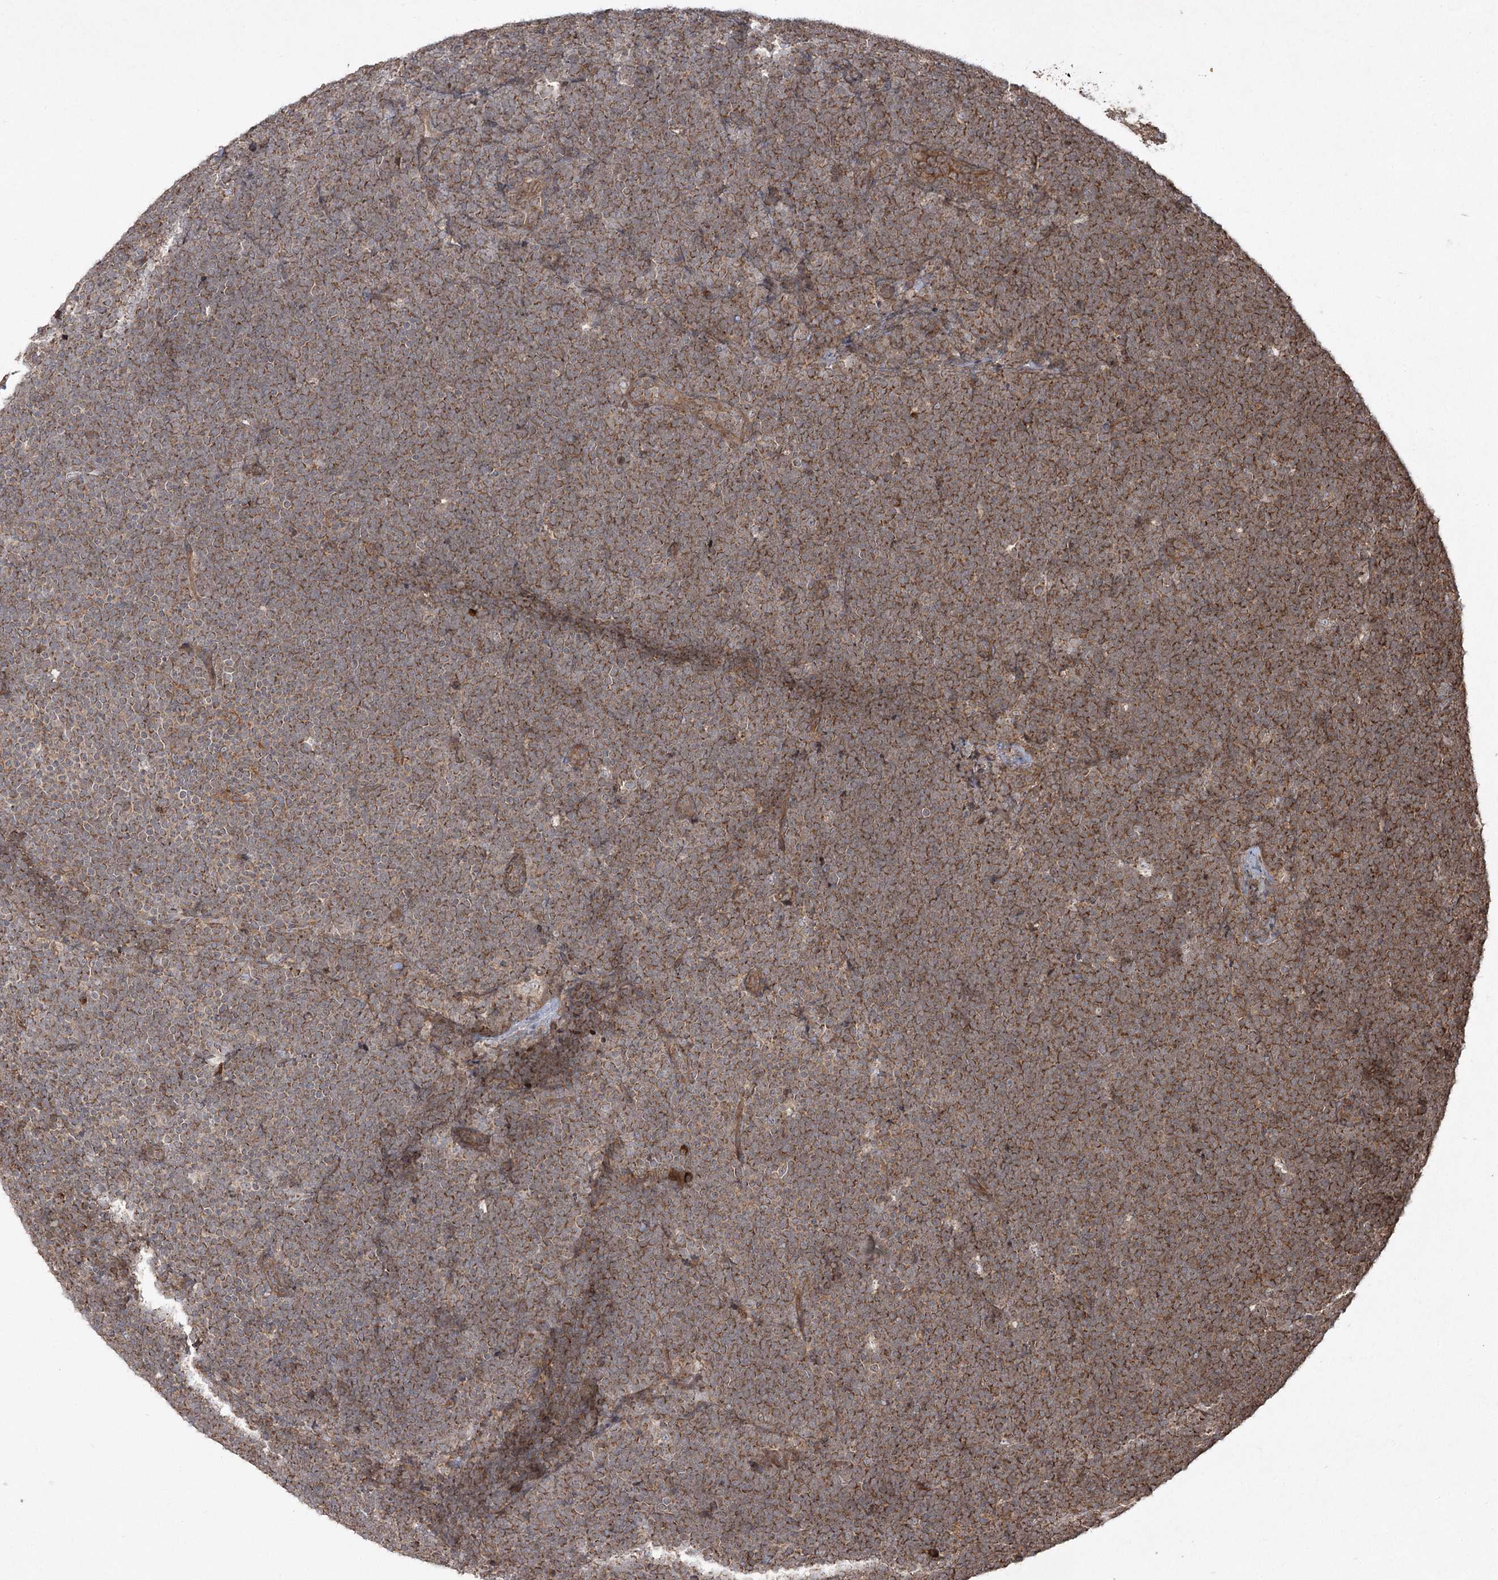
{"staining": {"intensity": "moderate", "quantity": ">75%", "location": "cytoplasmic/membranous"}, "tissue": "lymphoma", "cell_type": "Tumor cells", "image_type": "cancer", "snomed": [{"axis": "morphology", "description": "Malignant lymphoma, non-Hodgkin's type, High grade"}, {"axis": "topography", "description": "Lymph node"}], "caption": "Lymphoma was stained to show a protein in brown. There is medium levels of moderate cytoplasmic/membranous positivity in approximately >75% of tumor cells.", "gene": "CPLANE1", "patient": {"sex": "male", "age": 13}}